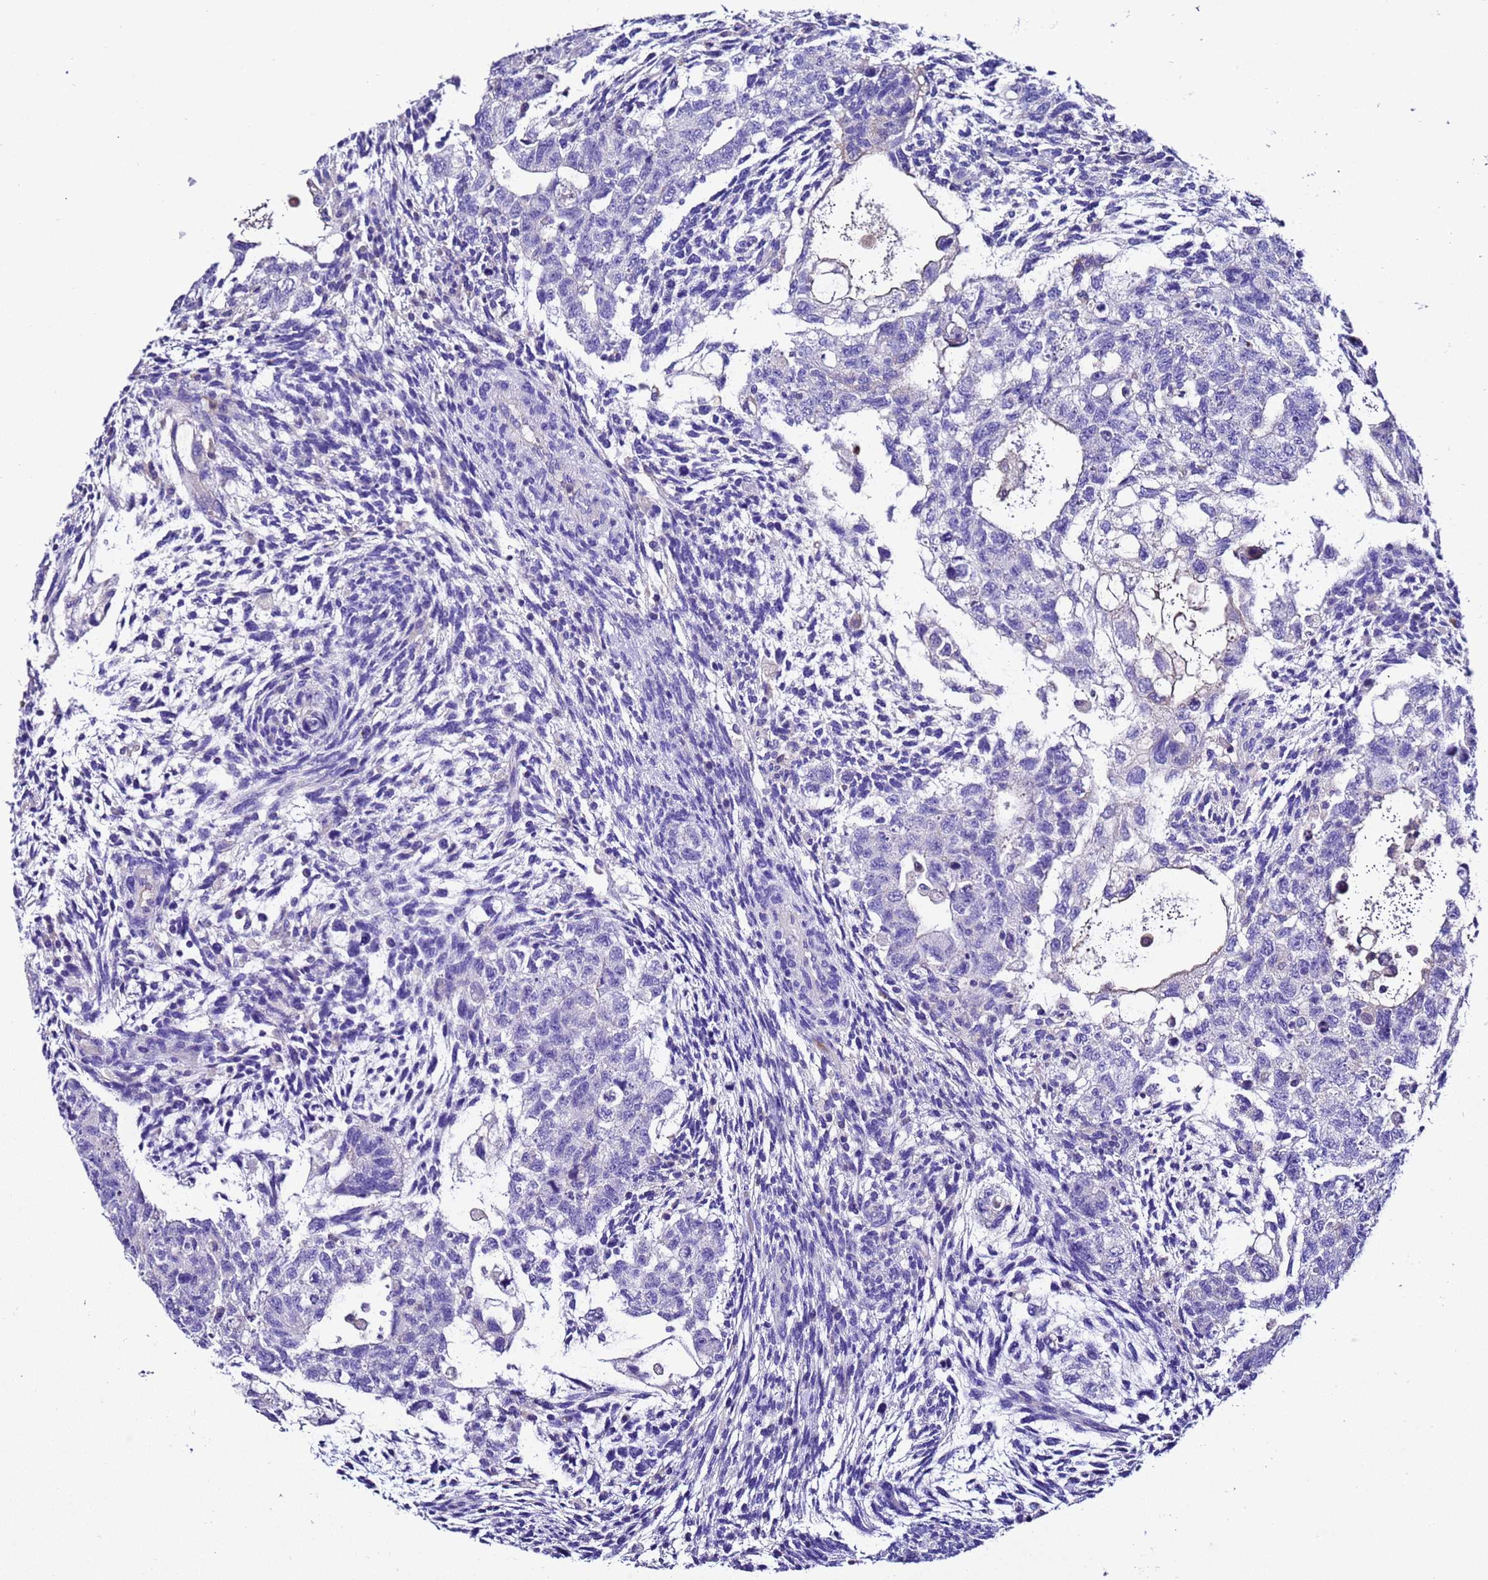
{"staining": {"intensity": "negative", "quantity": "none", "location": "none"}, "tissue": "testis cancer", "cell_type": "Tumor cells", "image_type": "cancer", "snomed": [{"axis": "morphology", "description": "Carcinoma, Embryonal, NOS"}, {"axis": "topography", "description": "Testis"}], "caption": "High power microscopy histopathology image of an immunohistochemistry (IHC) micrograph of embryonal carcinoma (testis), revealing no significant expression in tumor cells.", "gene": "UGT2A1", "patient": {"sex": "male", "age": 36}}